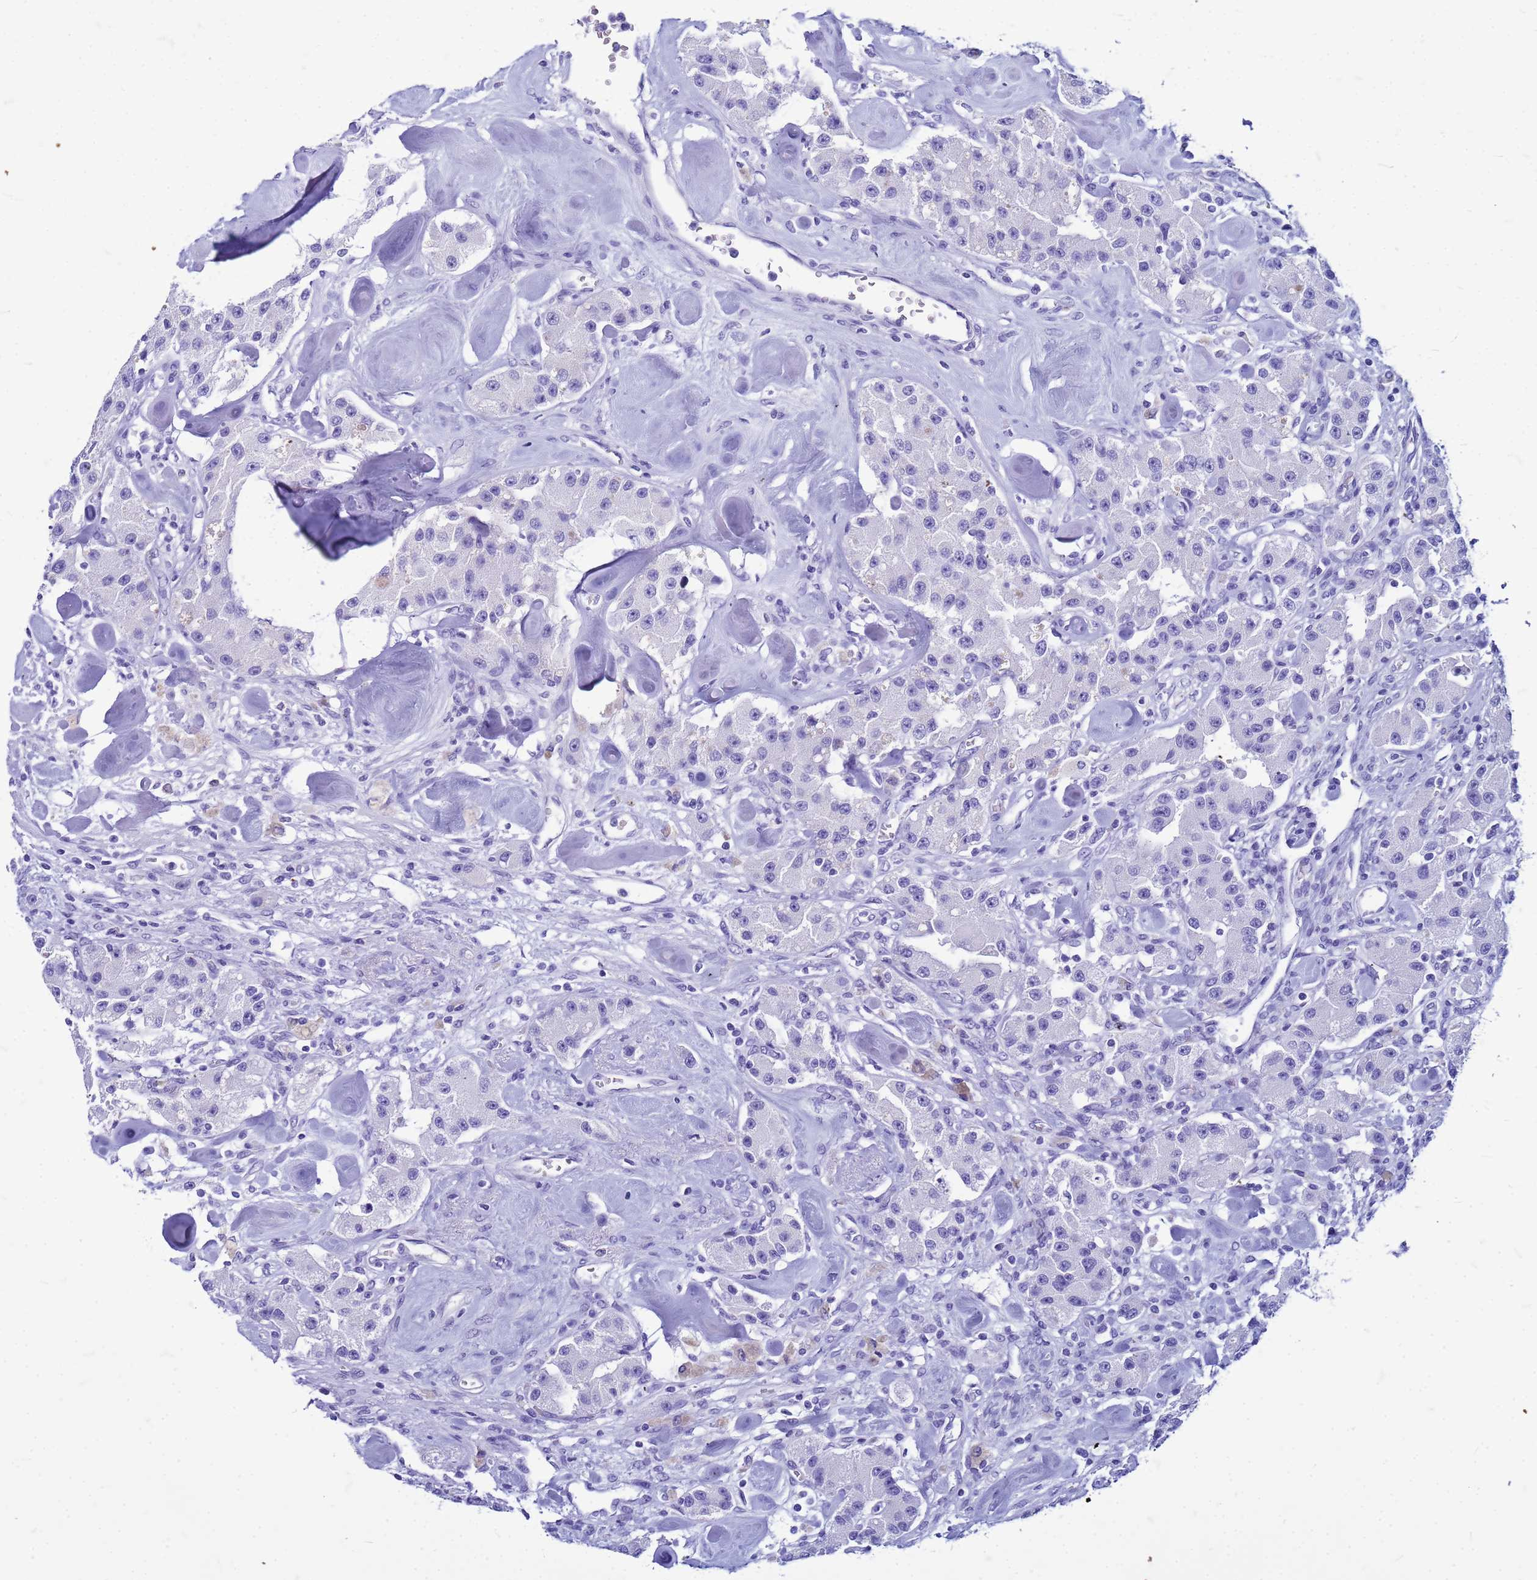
{"staining": {"intensity": "negative", "quantity": "none", "location": "none"}, "tissue": "carcinoid", "cell_type": "Tumor cells", "image_type": "cancer", "snomed": [{"axis": "morphology", "description": "Carcinoid, malignant, NOS"}, {"axis": "topography", "description": "Pancreas"}], "caption": "High power microscopy photomicrograph of an immunohistochemistry histopathology image of carcinoid (malignant), revealing no significant staining in tumor cells.", "gene": "CFAP100", "patient": {"sex": "male", "age": 41}}